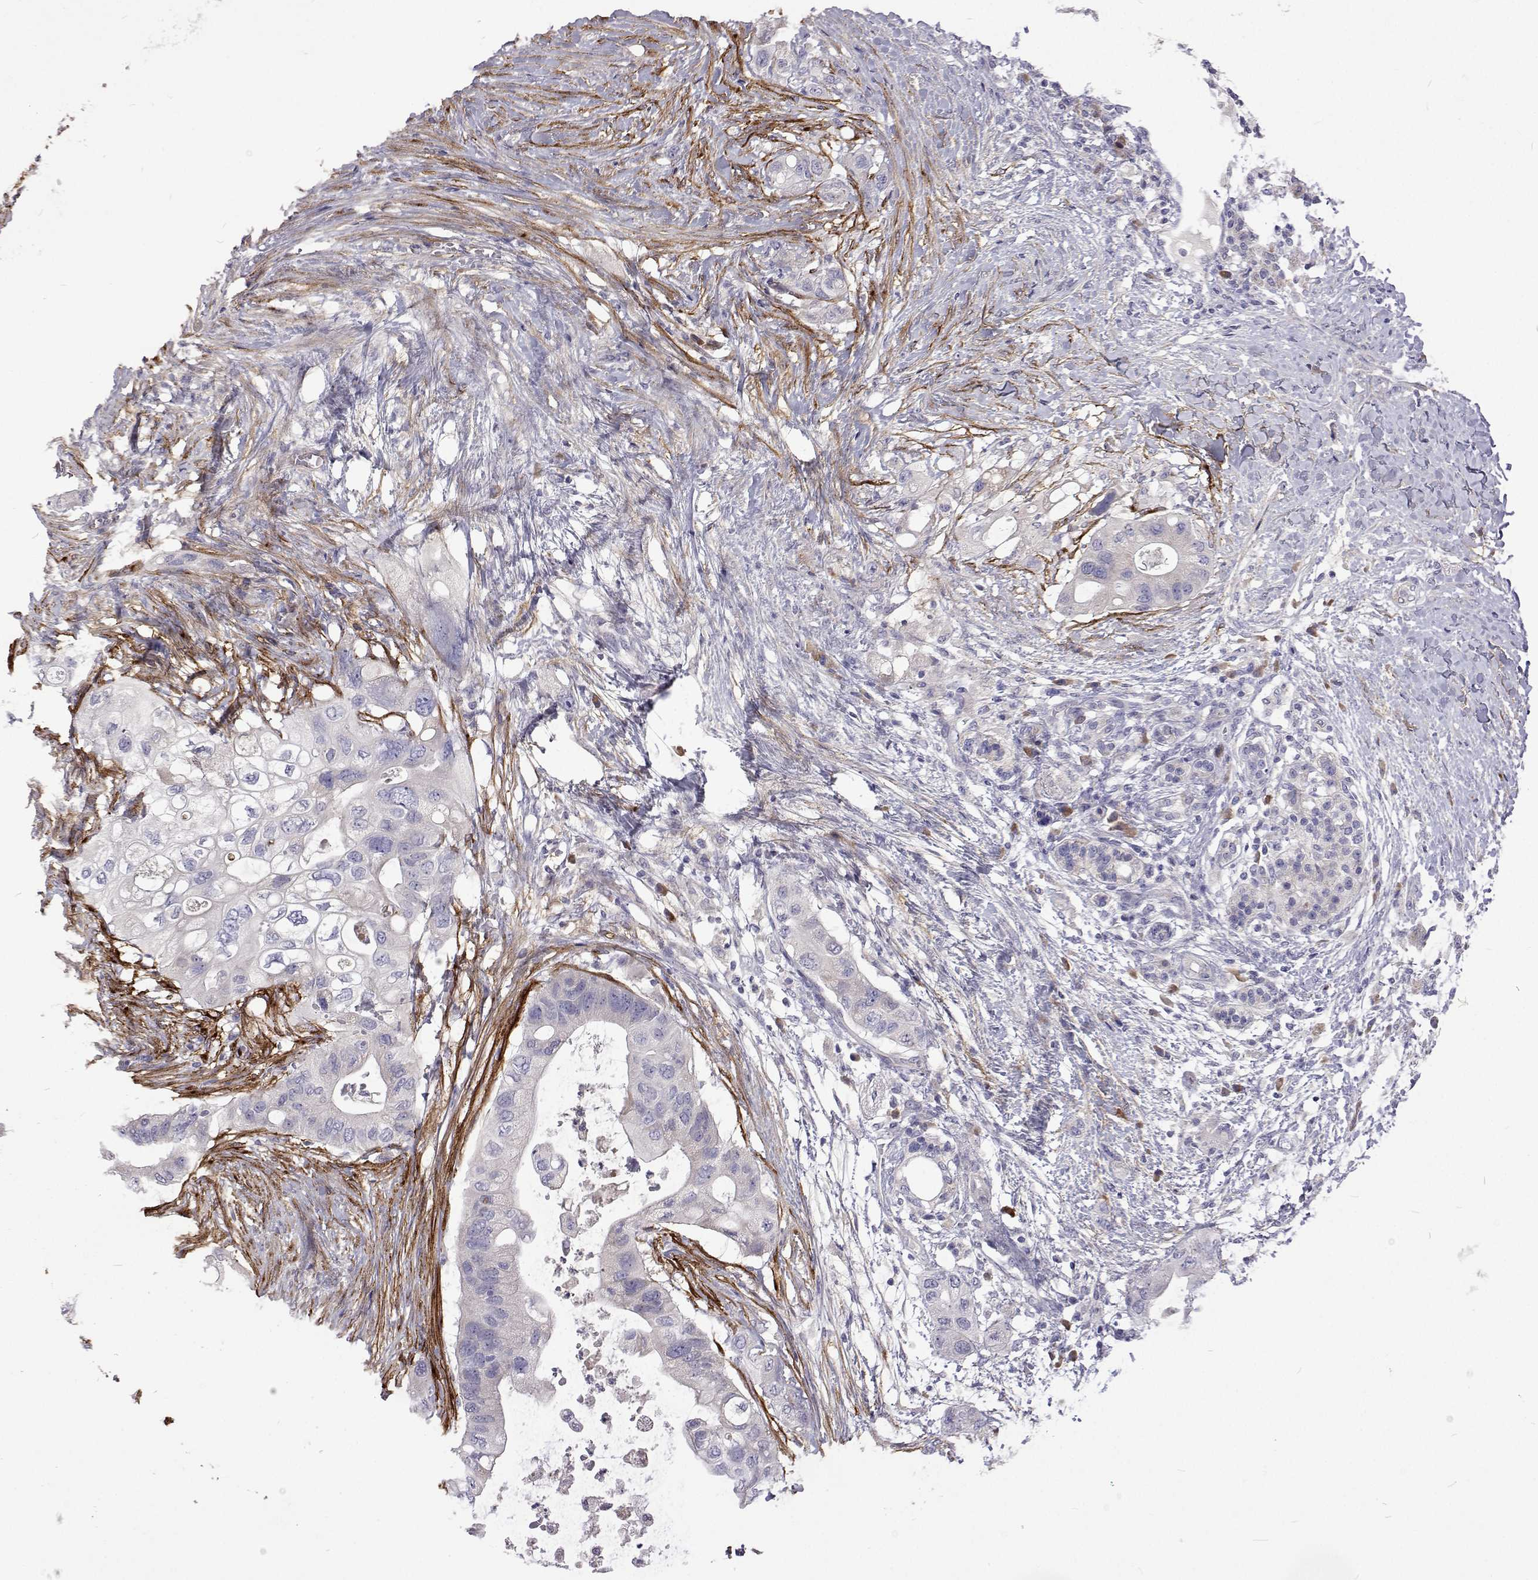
{"staining": {"intensity": "negative", "quantity": "none", "location": "none"}, "tissue": "pancreatic cancer", "cell_type": "Tumor cells", "image_type": "cancer", "snomed": [{"axis": "morphology", "description": "Adenocarcinoma, NOS"}, {"axis": "topography", "description": "Pancreas"}], "caption": "A photomicrograph of pancreatic cancer stained for a protein displays no brown staining in tumor cells.", "gene": "NPR3", "patient": {"sex": "female", "age": 72}}